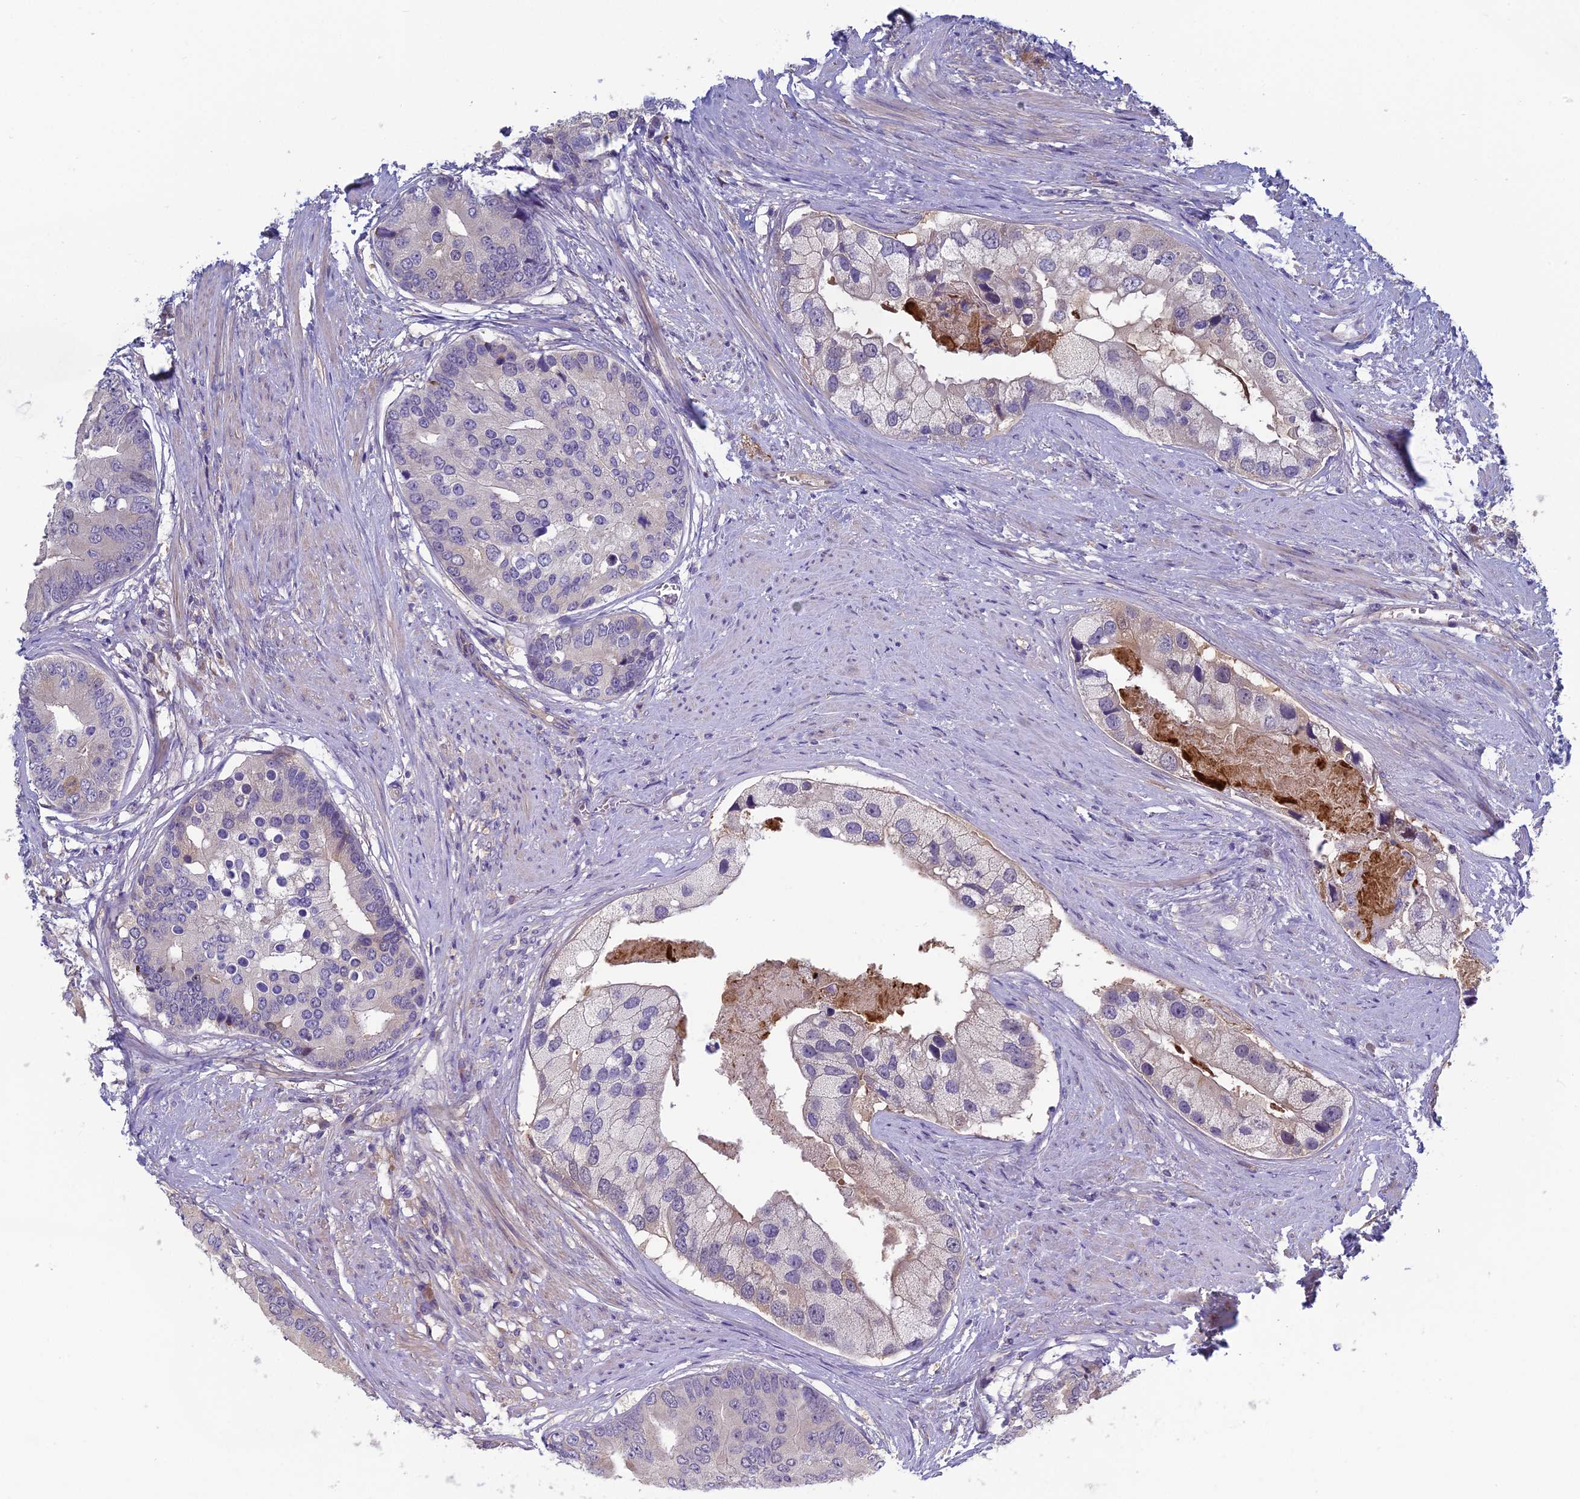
{"staining": {"intensity": "negative", "quantity": "none", "location": "none"}, "tissue": "prostate cancer", "cell_type": "Tumor cells", "image_type": "cancer", "snomed": [{"axis": "morphology", "description": "Adenocarcinoma, High grade"}, {"axis": "topography", "description": "Prostate"}], "caption": "A photomicrograph of prostate cancer (adenocarcinoma (high-grade)) stained for a protein reveals no brown staining in tumor cells. Nuclei are stained in blue.", "gene": "HECA", "patient": {"sex": "male", "age": 62}}